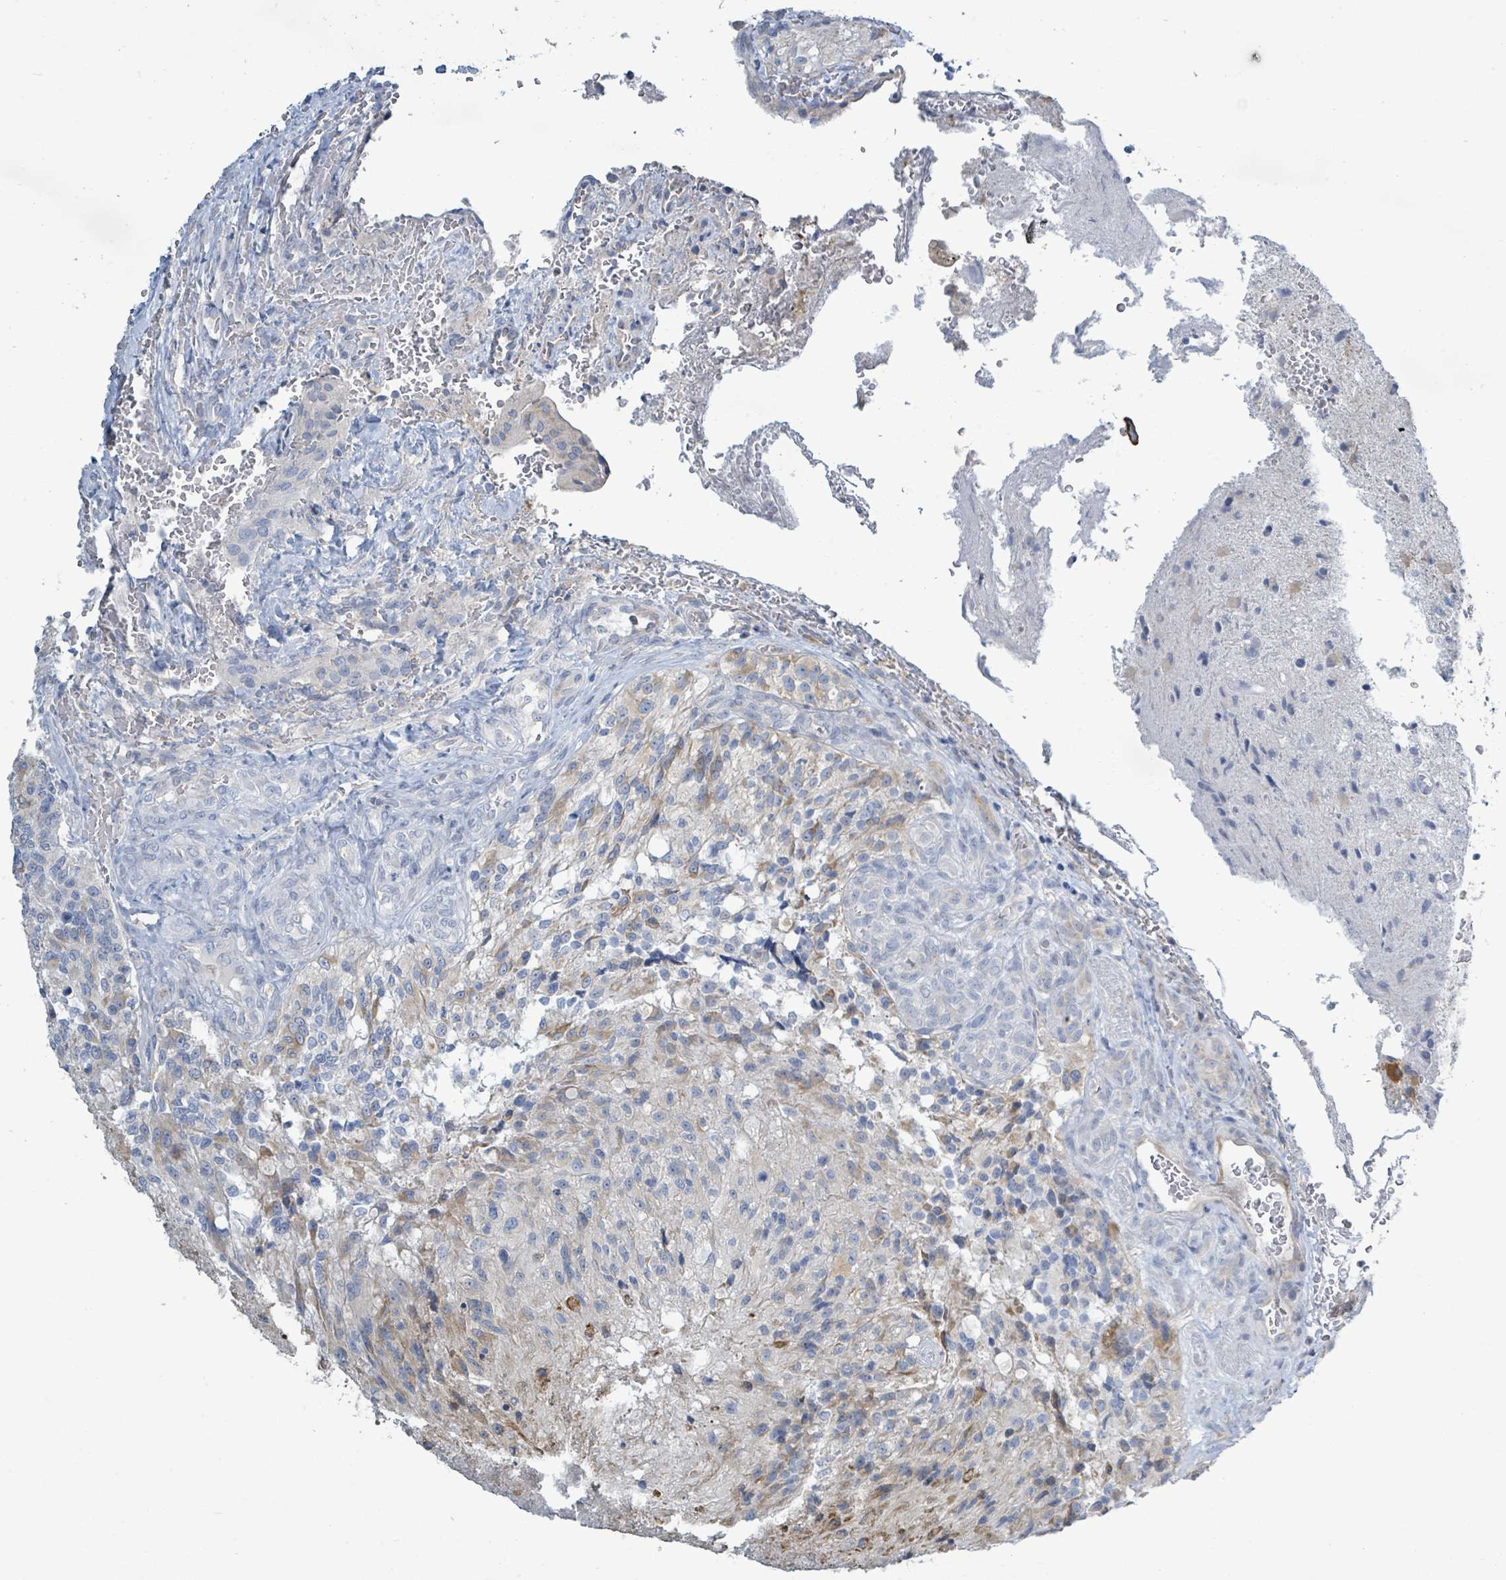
{"staining": {"intensity": "negative", "quantity": "none", "location": "none"}, "tissue": "glioma", "cell_type": "Tumor cells", "image_type": "cancer", "snomed": [{"axis": "morphology", "description": "Normal tissue, NOS"}, {"axis": "morphology", "description": "Glioma, malignant, High grade"}, {"axis": "topography", "description": "Cerebral cortex"}], "caption": "Immunohistochemistry (IHC) micrograph of neoplastic tissue: human high-grade glioma (malignant) stained with DAB (3,3'-diaminobenzidine) demonstrates no significant protein positivity in tumor cells. The staining is performed using DAB brown chromogen with nuclei counter-stained in using hematoxylin.", "gene": "SIRPB1", "patient": {"sex": "male", "age": 56}}